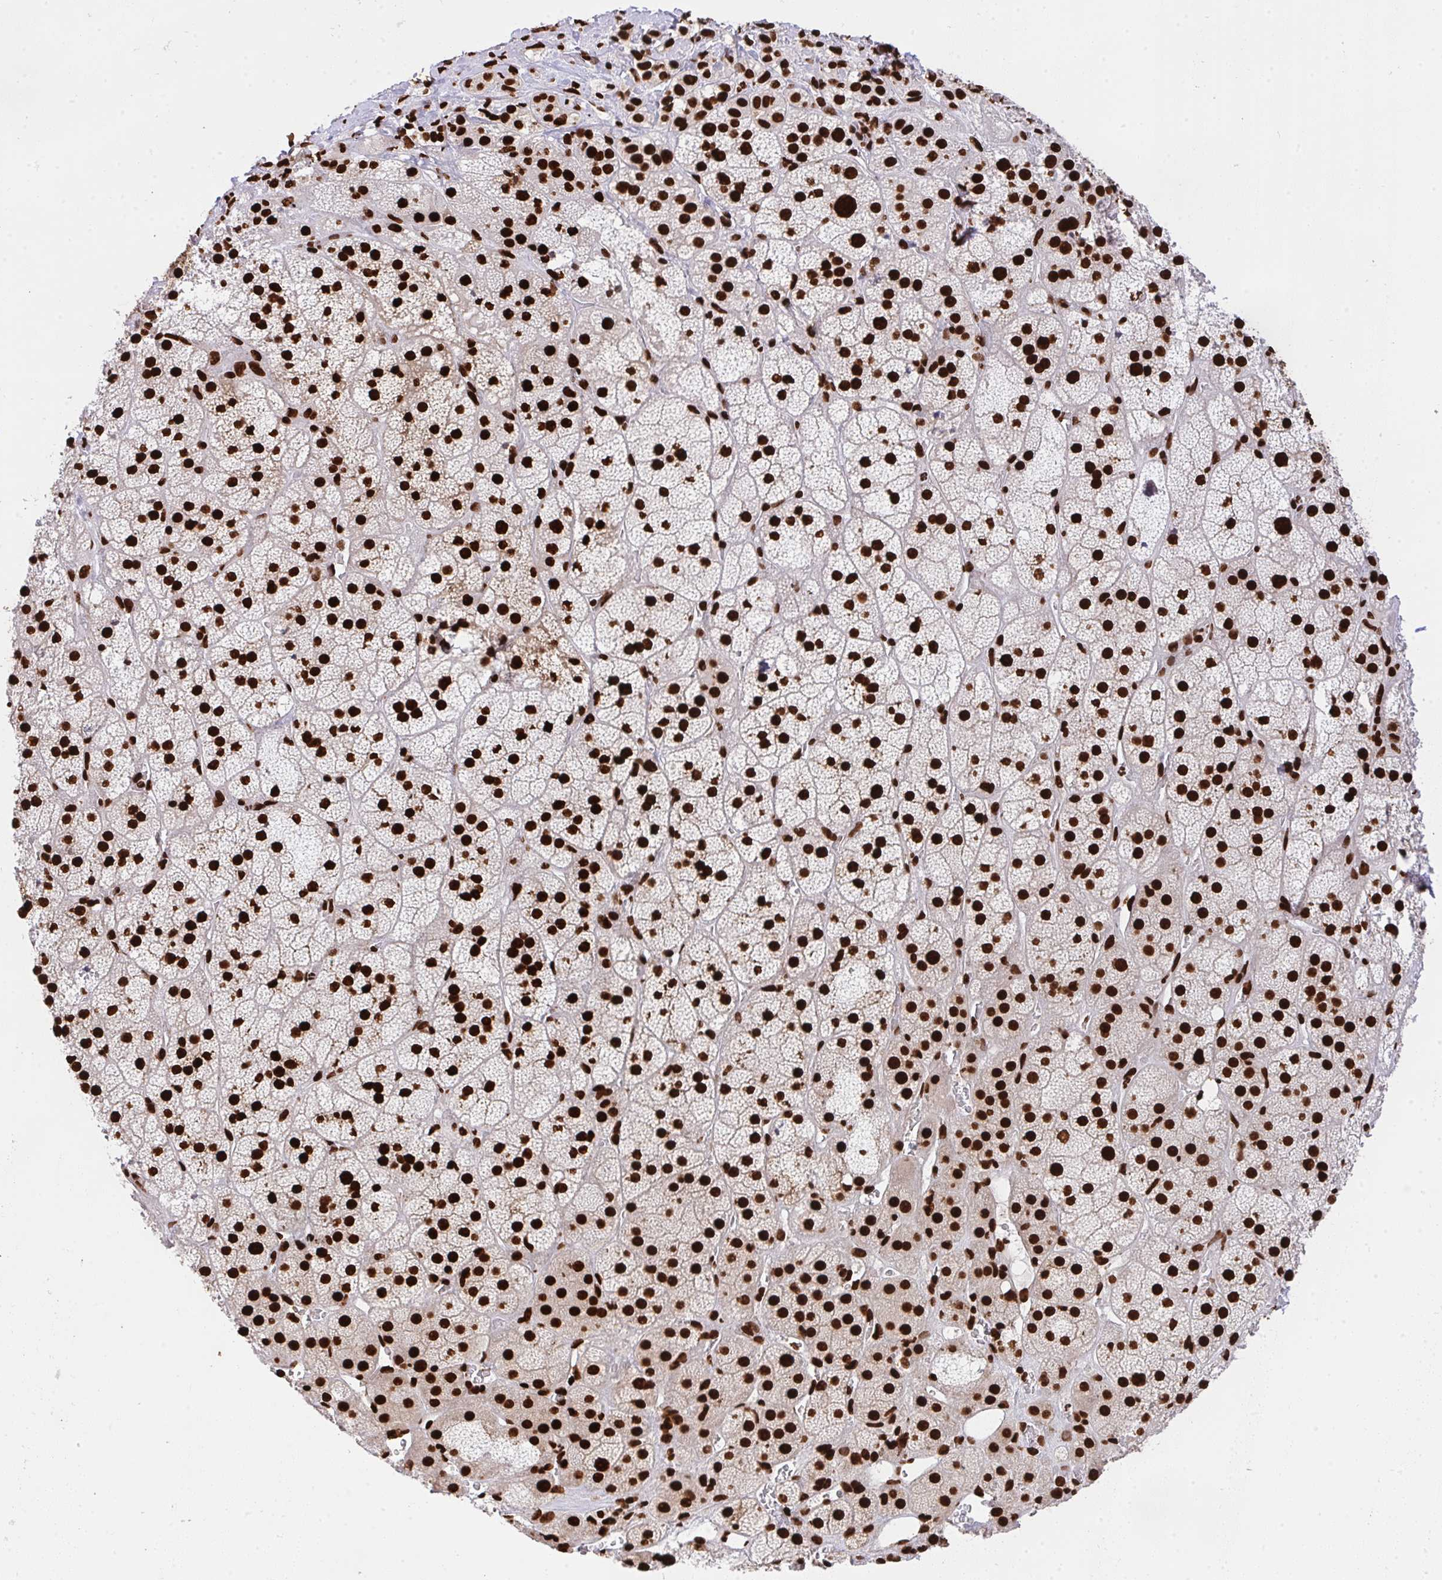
{"staining": {"intensity": "strong", "quantity": ">75%", "location": "nuclear"}, "tissue": "adrenal gland", "cell_type": "Glandular cells", "image_type": "normal", "snomed": [{"axis": "morphology", "description": "Normal tissue, NOS"}, {"axis": "topography", "description": "Adrenal gland"}], "caption": "Strong nuclear staining is present in approximately >75% of glandular cells in unremarkable adrenal gland.", "gene": "HNRNPL", "patient": {"sex": "male", "age": 57}}